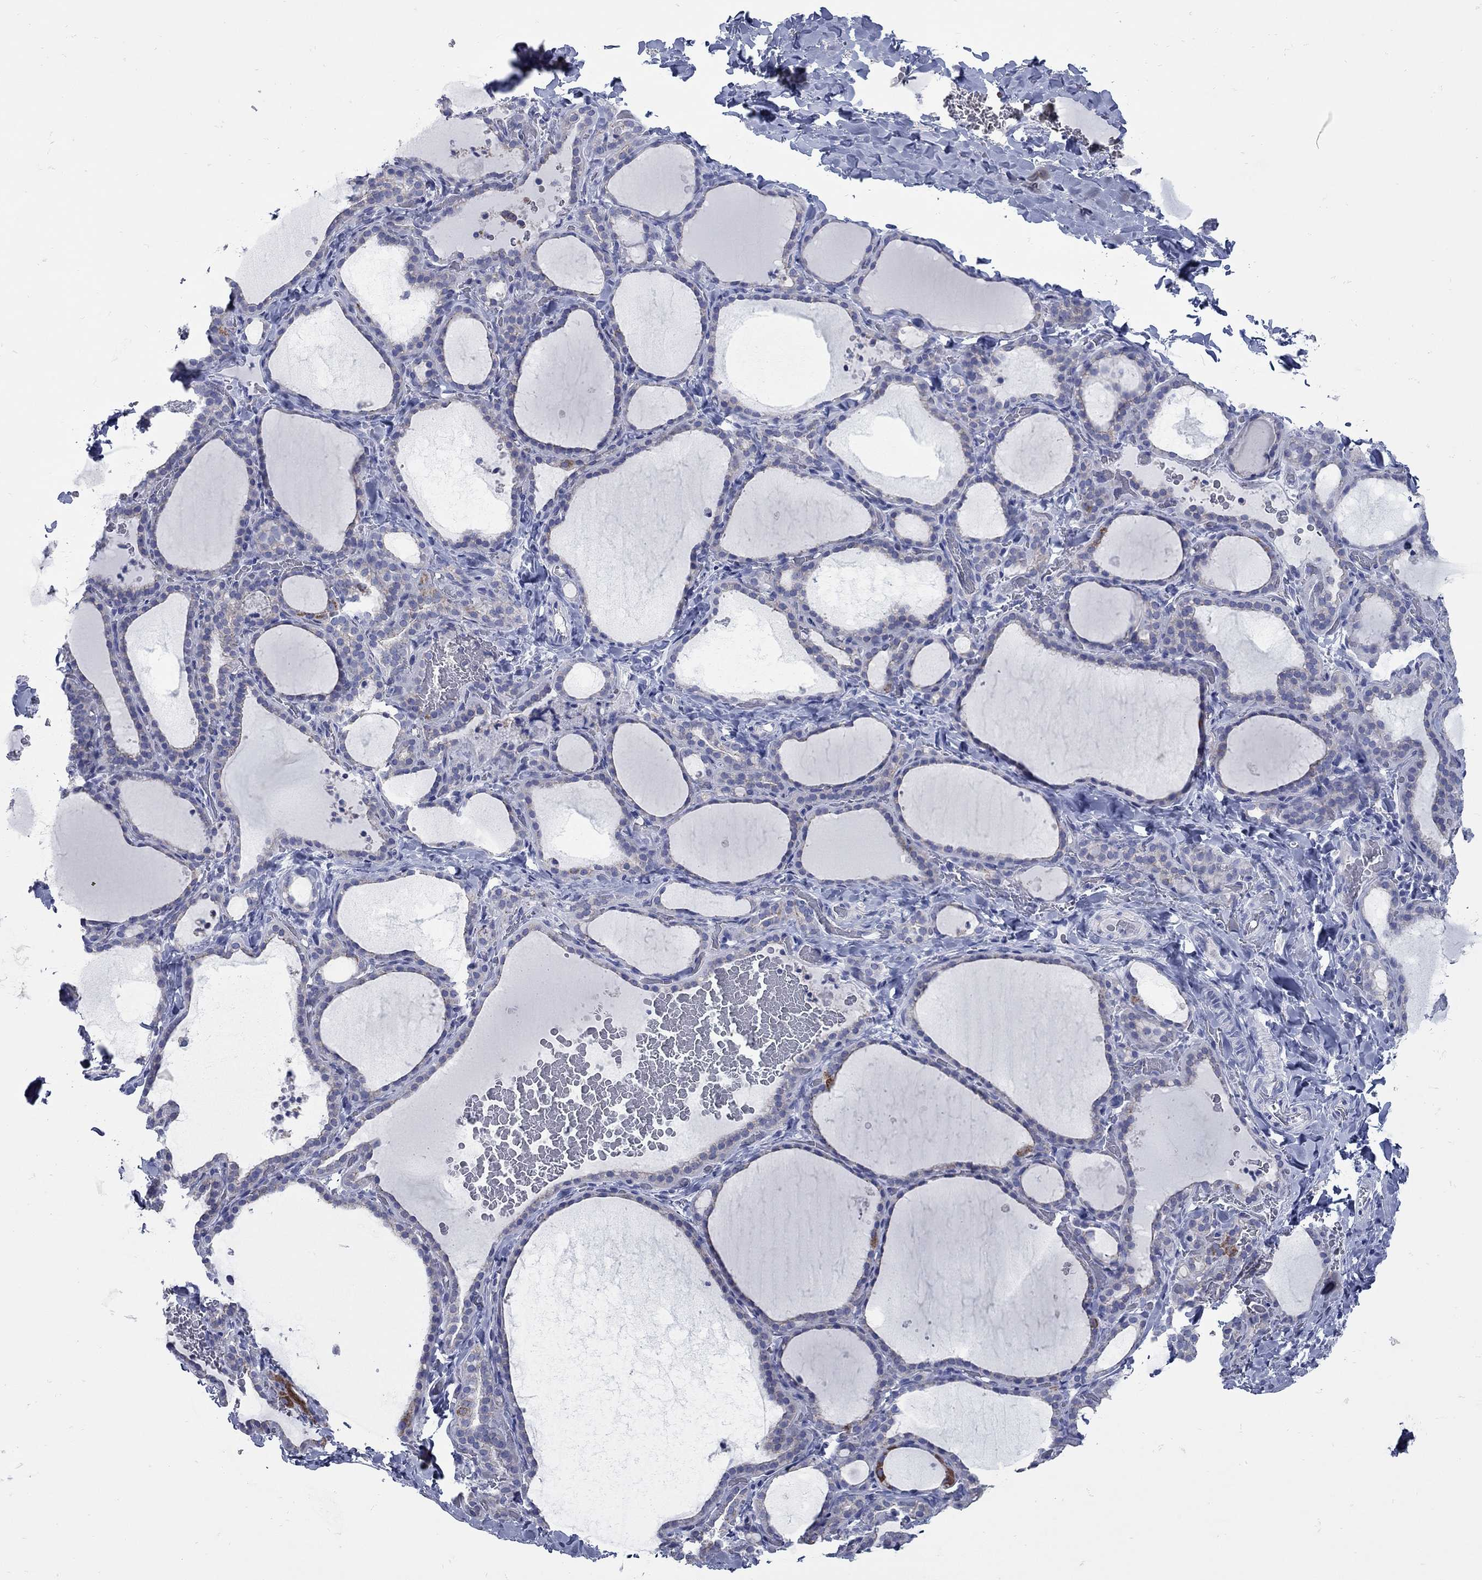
{"staining": {"intensity": "negative", "quantity": "none", "location": "none"}, "tissue": "thyroid gland", "cell_type": "Glandular cells", "image_type": "normal", "snomed": [{"axis": "morphology", "description": "Normal tissue, NOS"}, {"axis": "topography", "description": "Thyroid gland"}], "caption": "High magnification brightfield microscopy of unremarkable thyroid gland stained with DAB (3,3'-diaminobenzidine) (brown) and counterstained with hematoxylin (blue): glandular cells show no significant expression.", "gene": "PDZD3", "patient": {"sex": "female", "age": 22}}